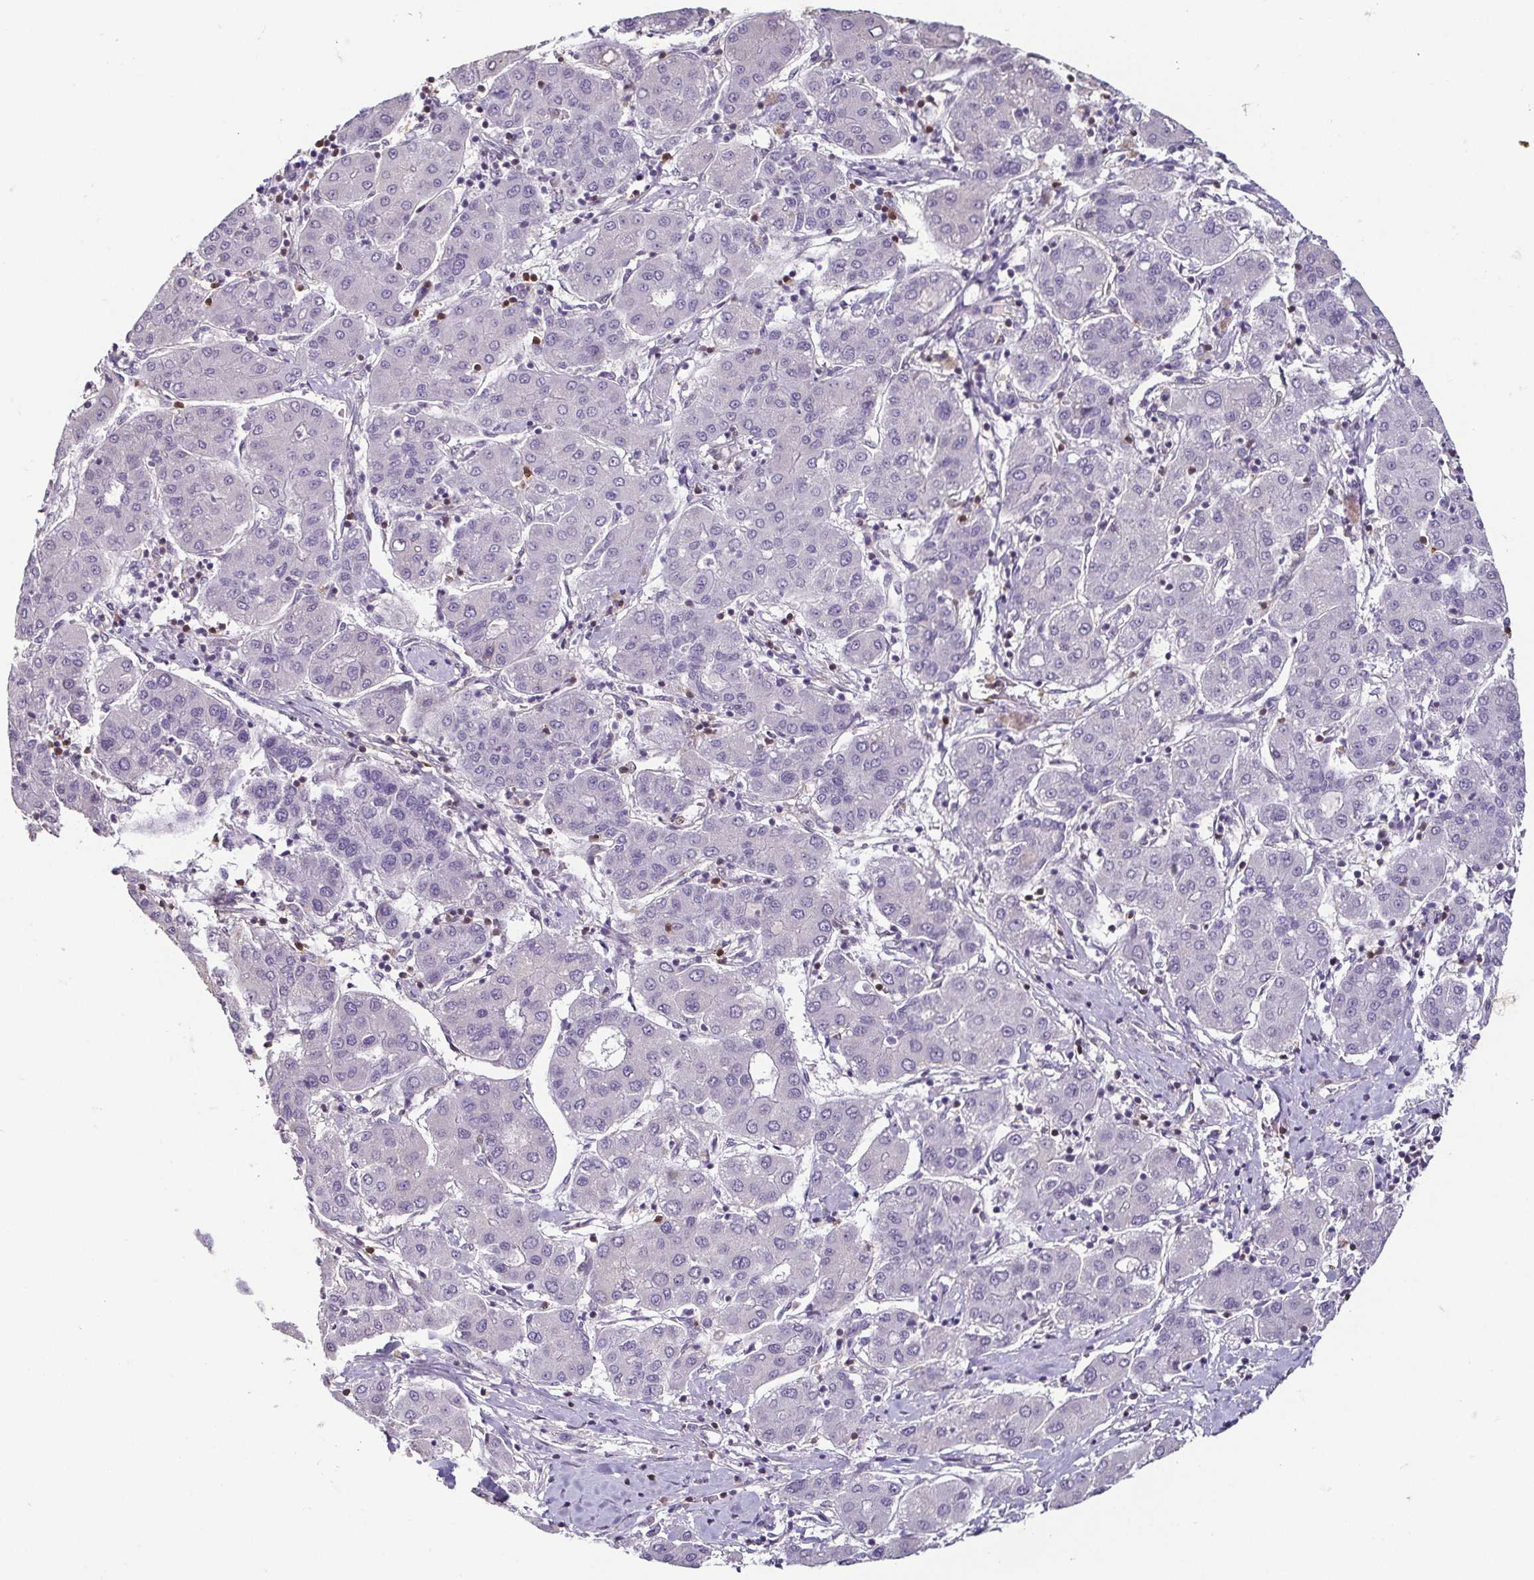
{"staining": {"intensity": "negative", "quantity": "none", "location": "none"}, "tissue": "liver cancer", "cell_type": "Tumor cells", "image_type": "cancer", "snomed": [{"axis": "morphology", "description": "Carcinoma, Hepatocellular, NOS"}, {"axis": "topography", "description": "Liver"}], "caption": "Immunohistochemical staining of human hepatocellular carcinoma (liver) displays no significant expression in tumor cells.", "gene": "HOPX", "patient": {"sex": "male", "age": 65}}